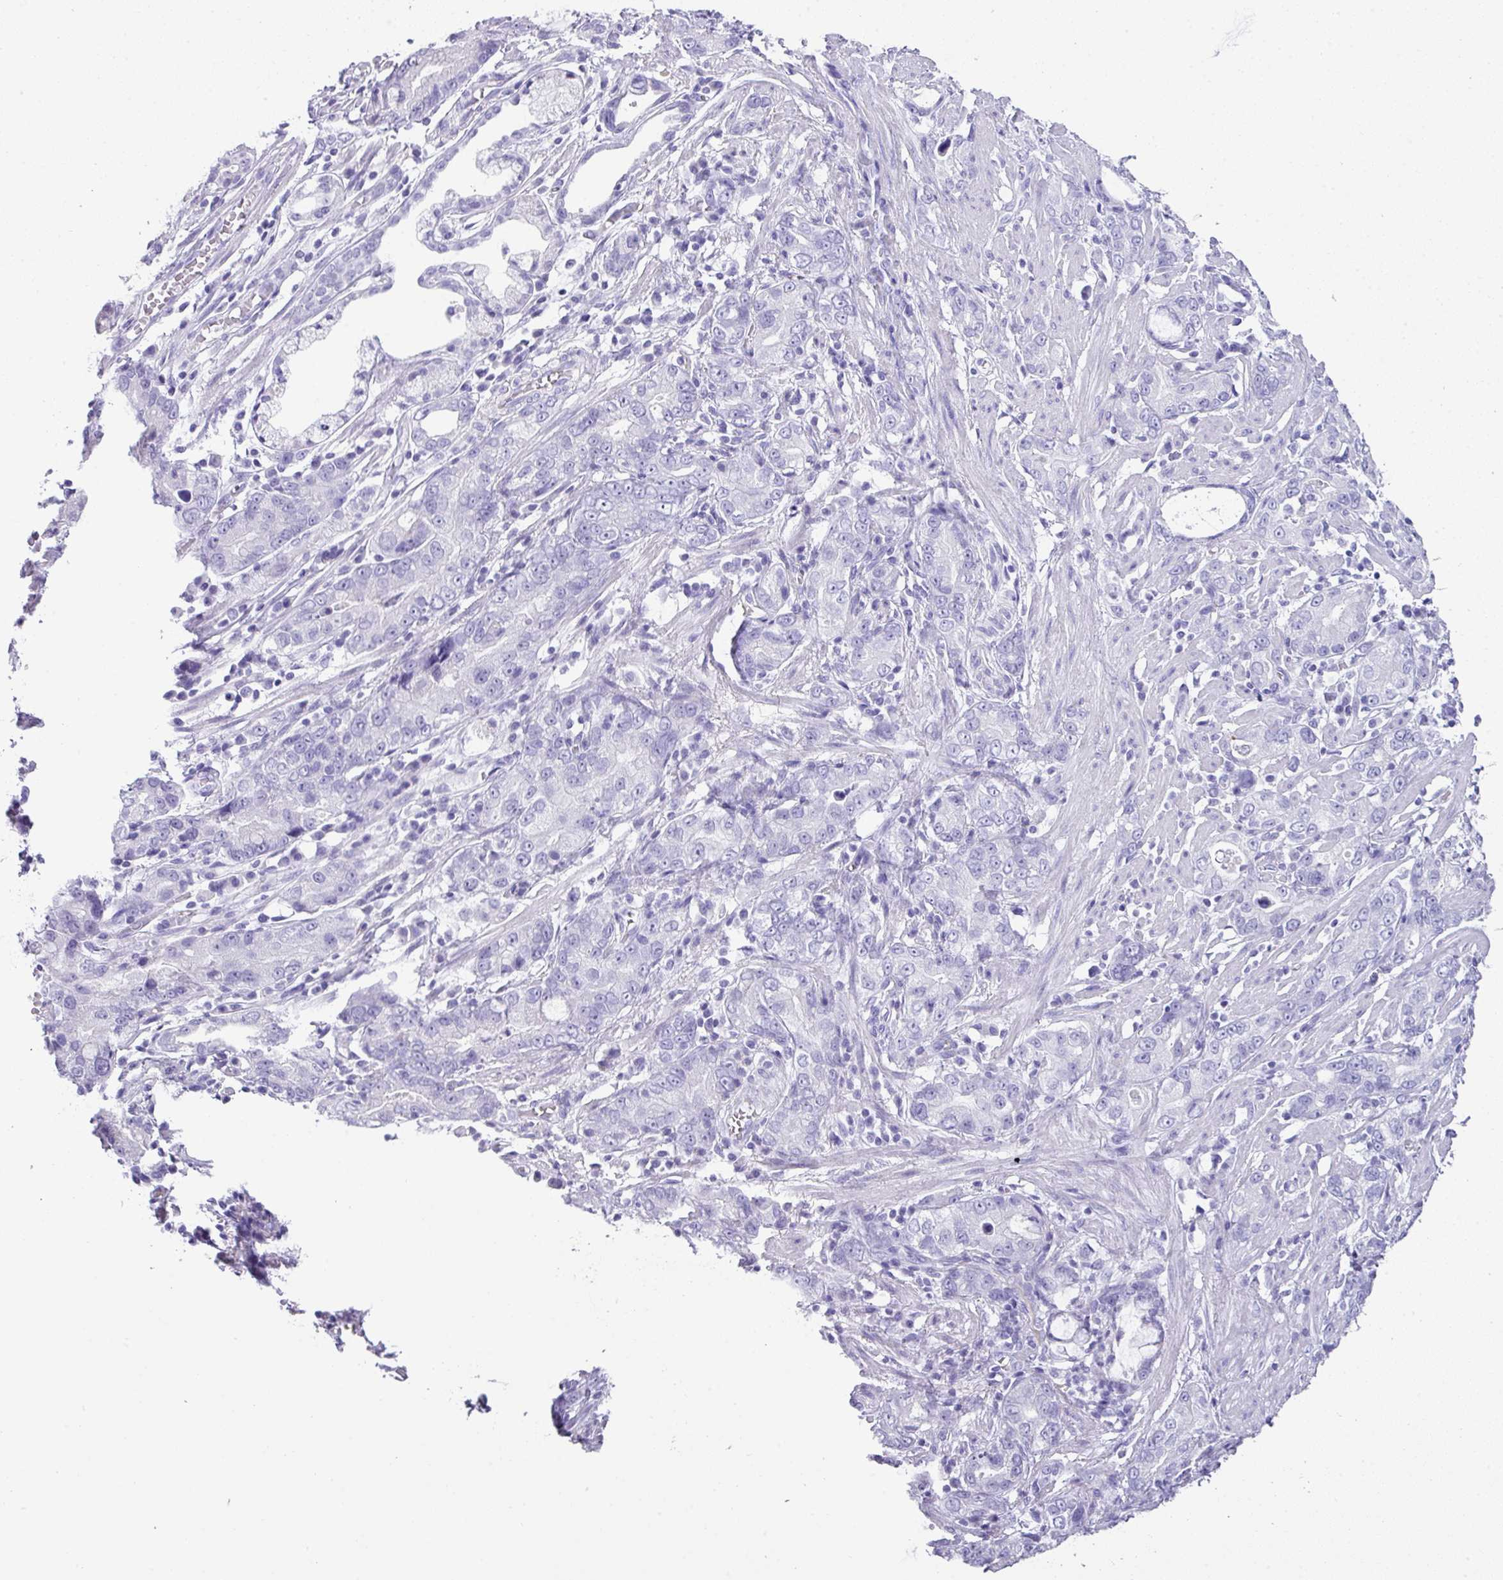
{"staining": {"intensity": "negative", "quantity": "none", "location": "none"}, "tissue": "stomach cancer", "cell_type": "Tumor cells", "image_type": "cancer", "snomed": [{"axis": "morphology", "description": "Adenocarcinoma, NOS"}, {"axis": "topography", "description": "Stomach"}], "caption": "Stomach cancer (adenocarcinoma) was stained to show a protein in brown. There is no significant staining in tumor cells.", "gene": "TNP1", "patient": {"sex": "male", "age": 55}}